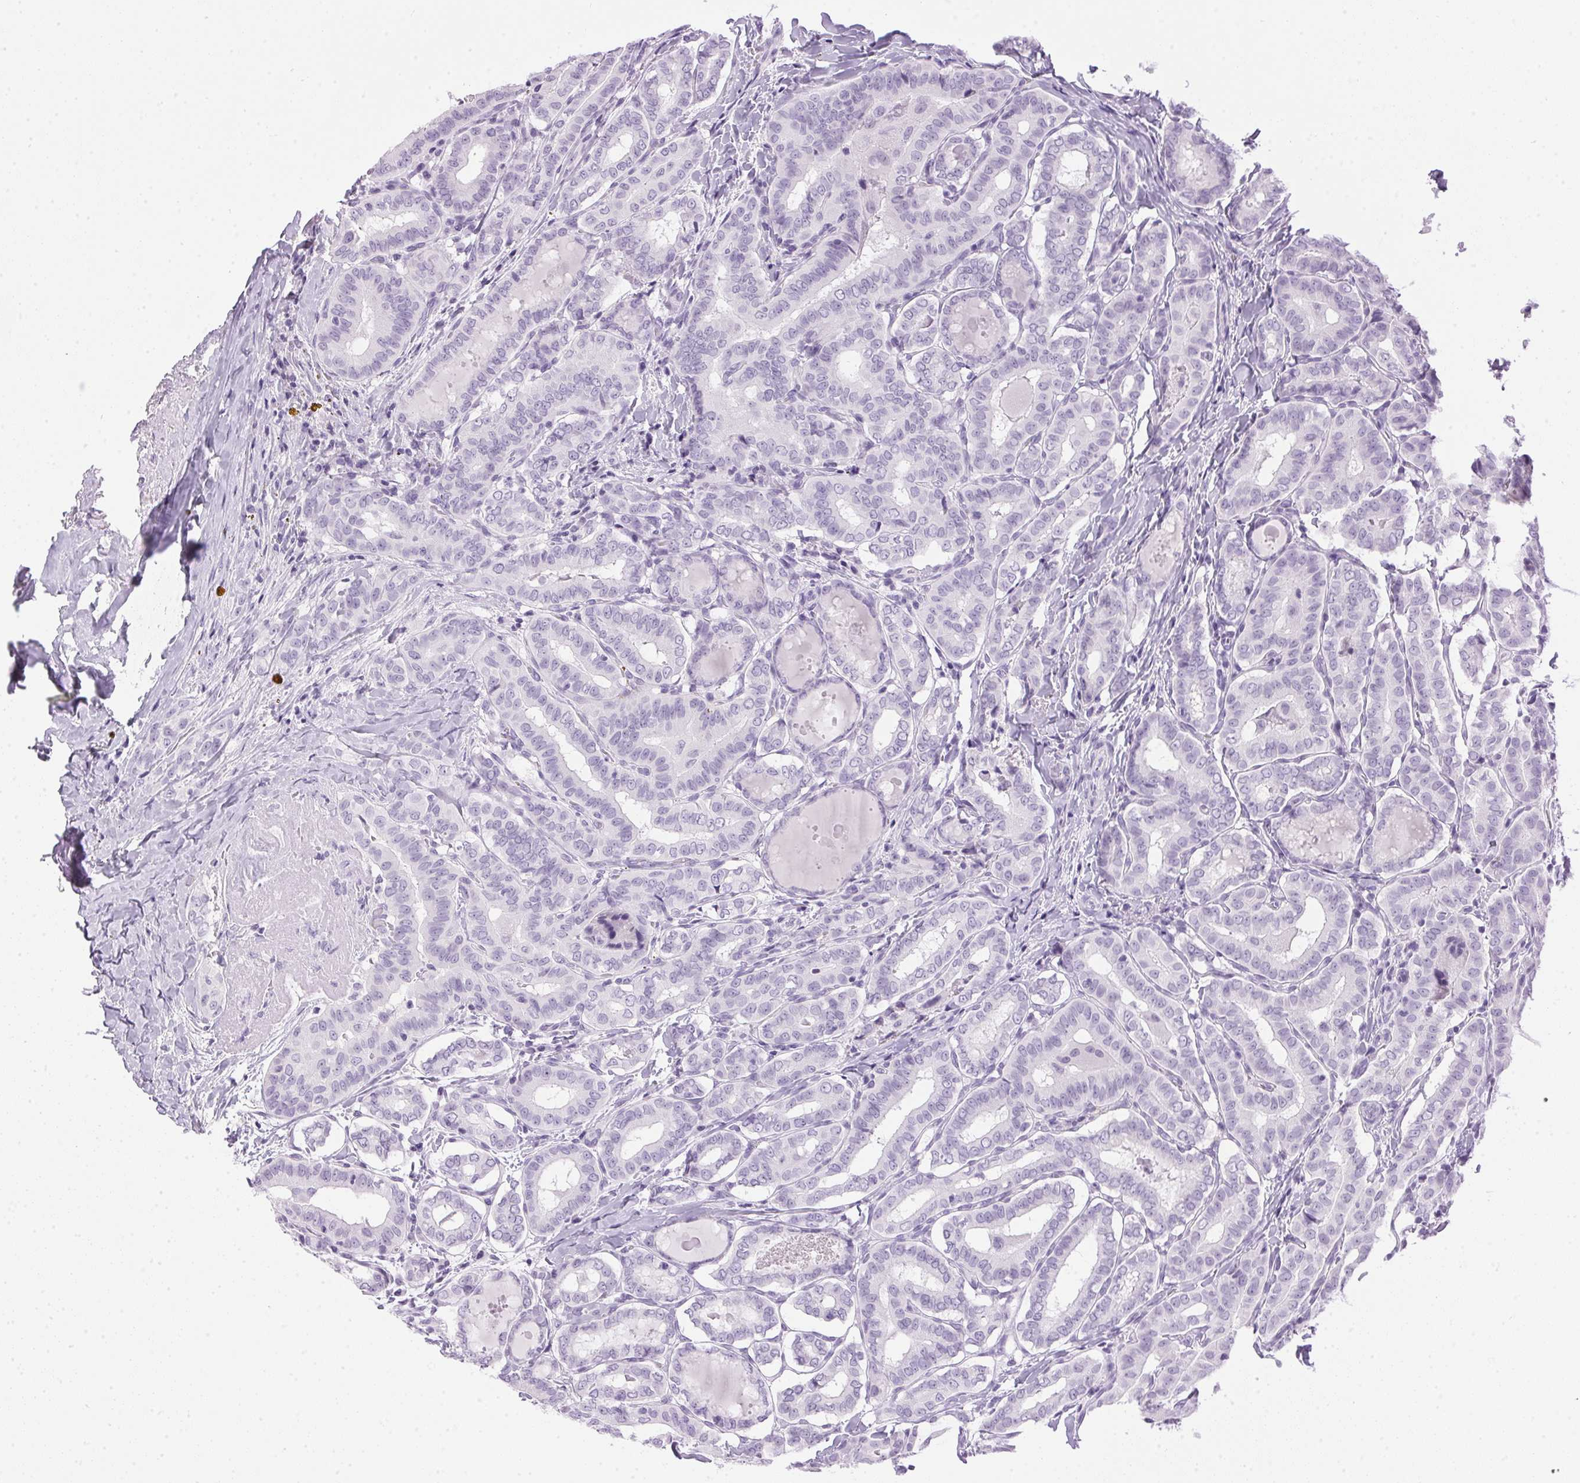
{"staining": {"intensity": "negative", "quantity": "none", "location": "none"}, "tissue": "thyroid cancer", "cell_type": "Tumor cells", "image_type": "cancer", "snomed": [{"axis": "morphology", "description": "Papillary adenocarcinoma, NOS"}, {"axis": "morphology", "description": "Papillary adenoma metastatic"}, {"axis": "topography", "description": "Thyroid gland"}], "caption": "Protein analysis of thyroid cancer (papillary adenocarcinoma) exhibits no significant positivity in tumor cells.", "gene": "SP7", "patient": {"sex": "female", "age": 50}}